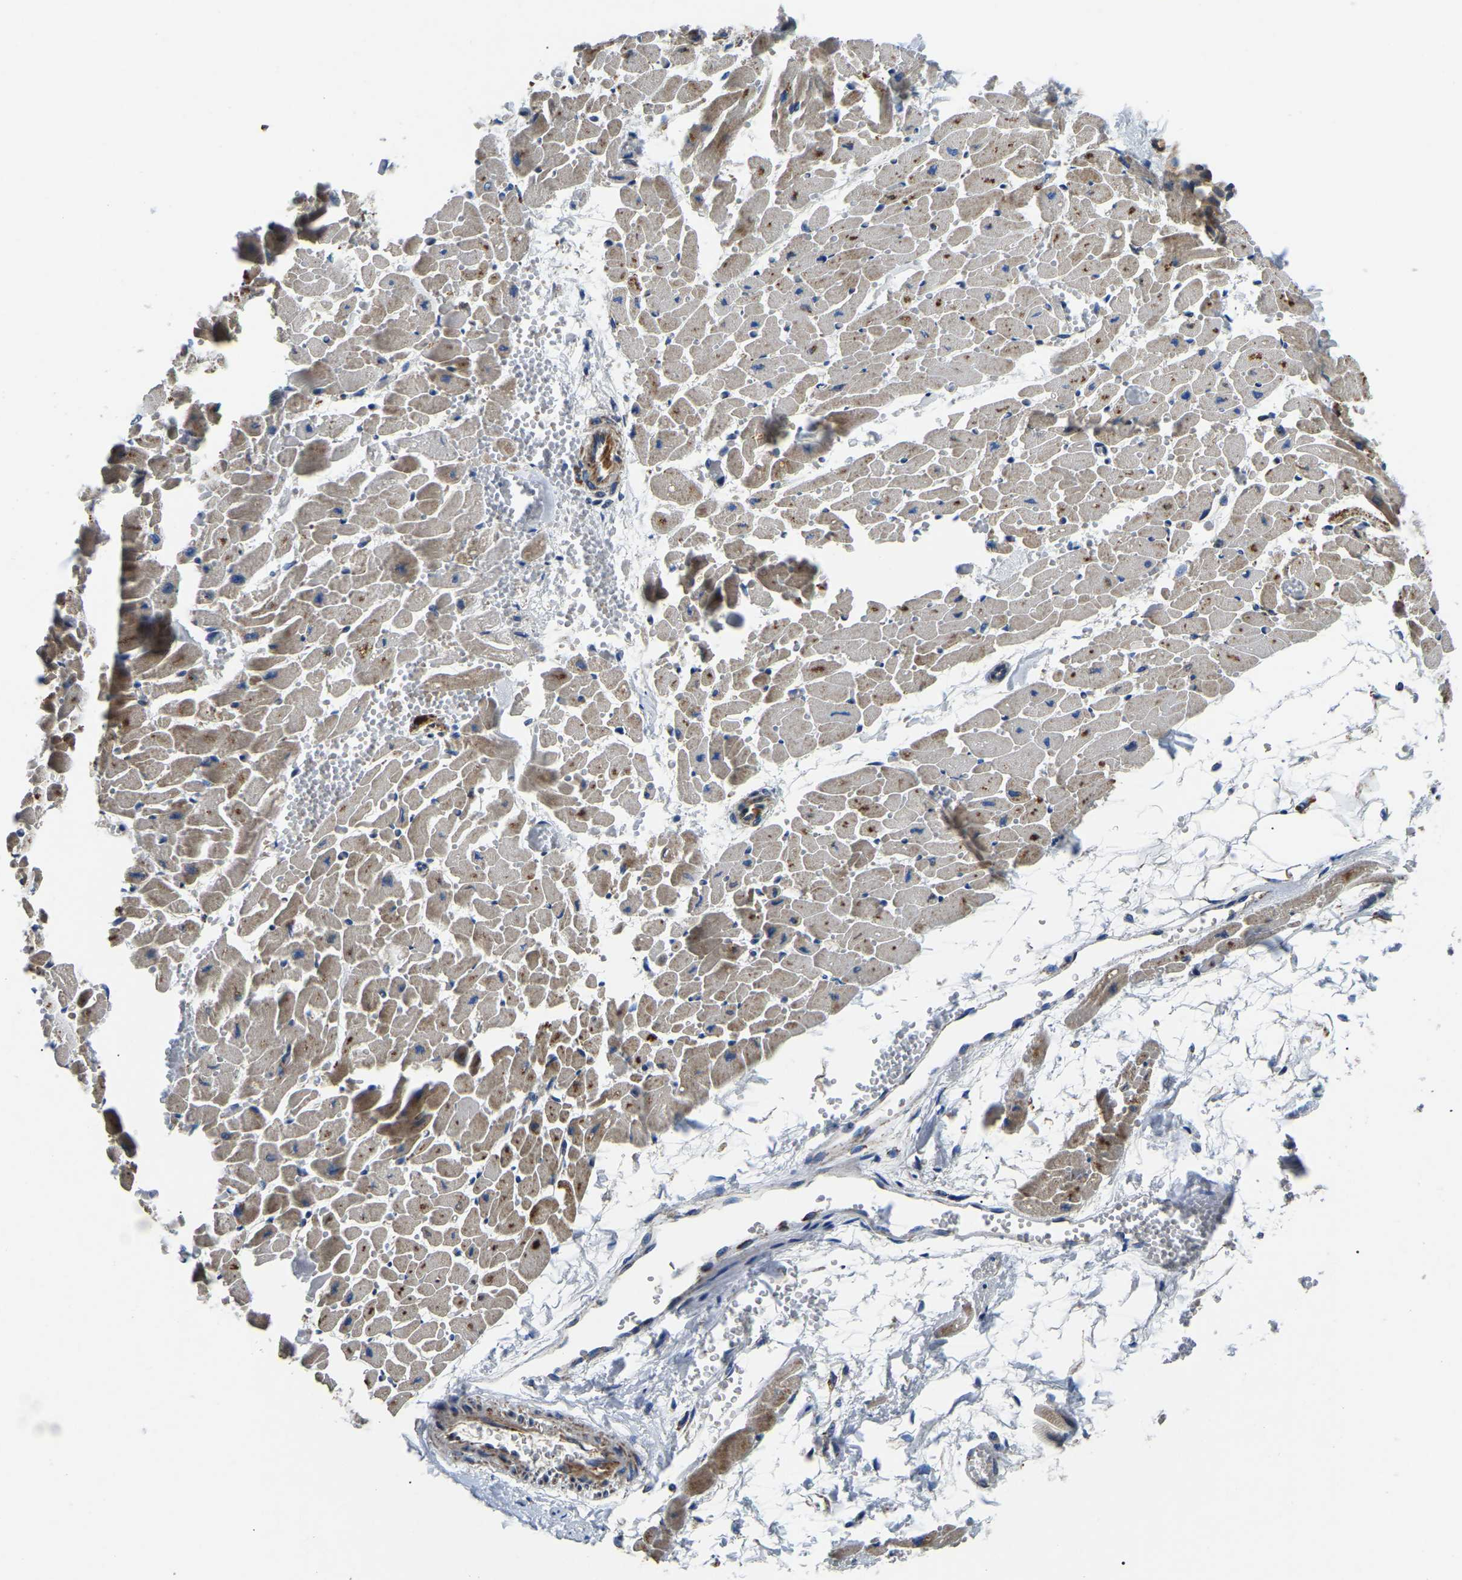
{"staining": {"intensity": "moderate", "quantity": "25%-75%", "location": "cytoplasmic/membranous"}, "tissue": "heart muscle", "cell_type": "Cardiomyocytes", "image_type": "normal", "snomed": [{"axis": "morphology", "description": "Normal tissue, NOS"}, {"axis": "topography", "description": "Heart"}], "caption": "The histopathology image reveals staining of unremarkable heart muscle, revealing moderate cytoplasmic/membranous protein positivity (brown color) within cardiomyocytes. The staining is performed using DAB brown chromogen to label protein expression. The nuclei are counter-stained blue using hematoxylin.", "gene": "PPM1E", "patient": {"sex": "female", "age": 19}}